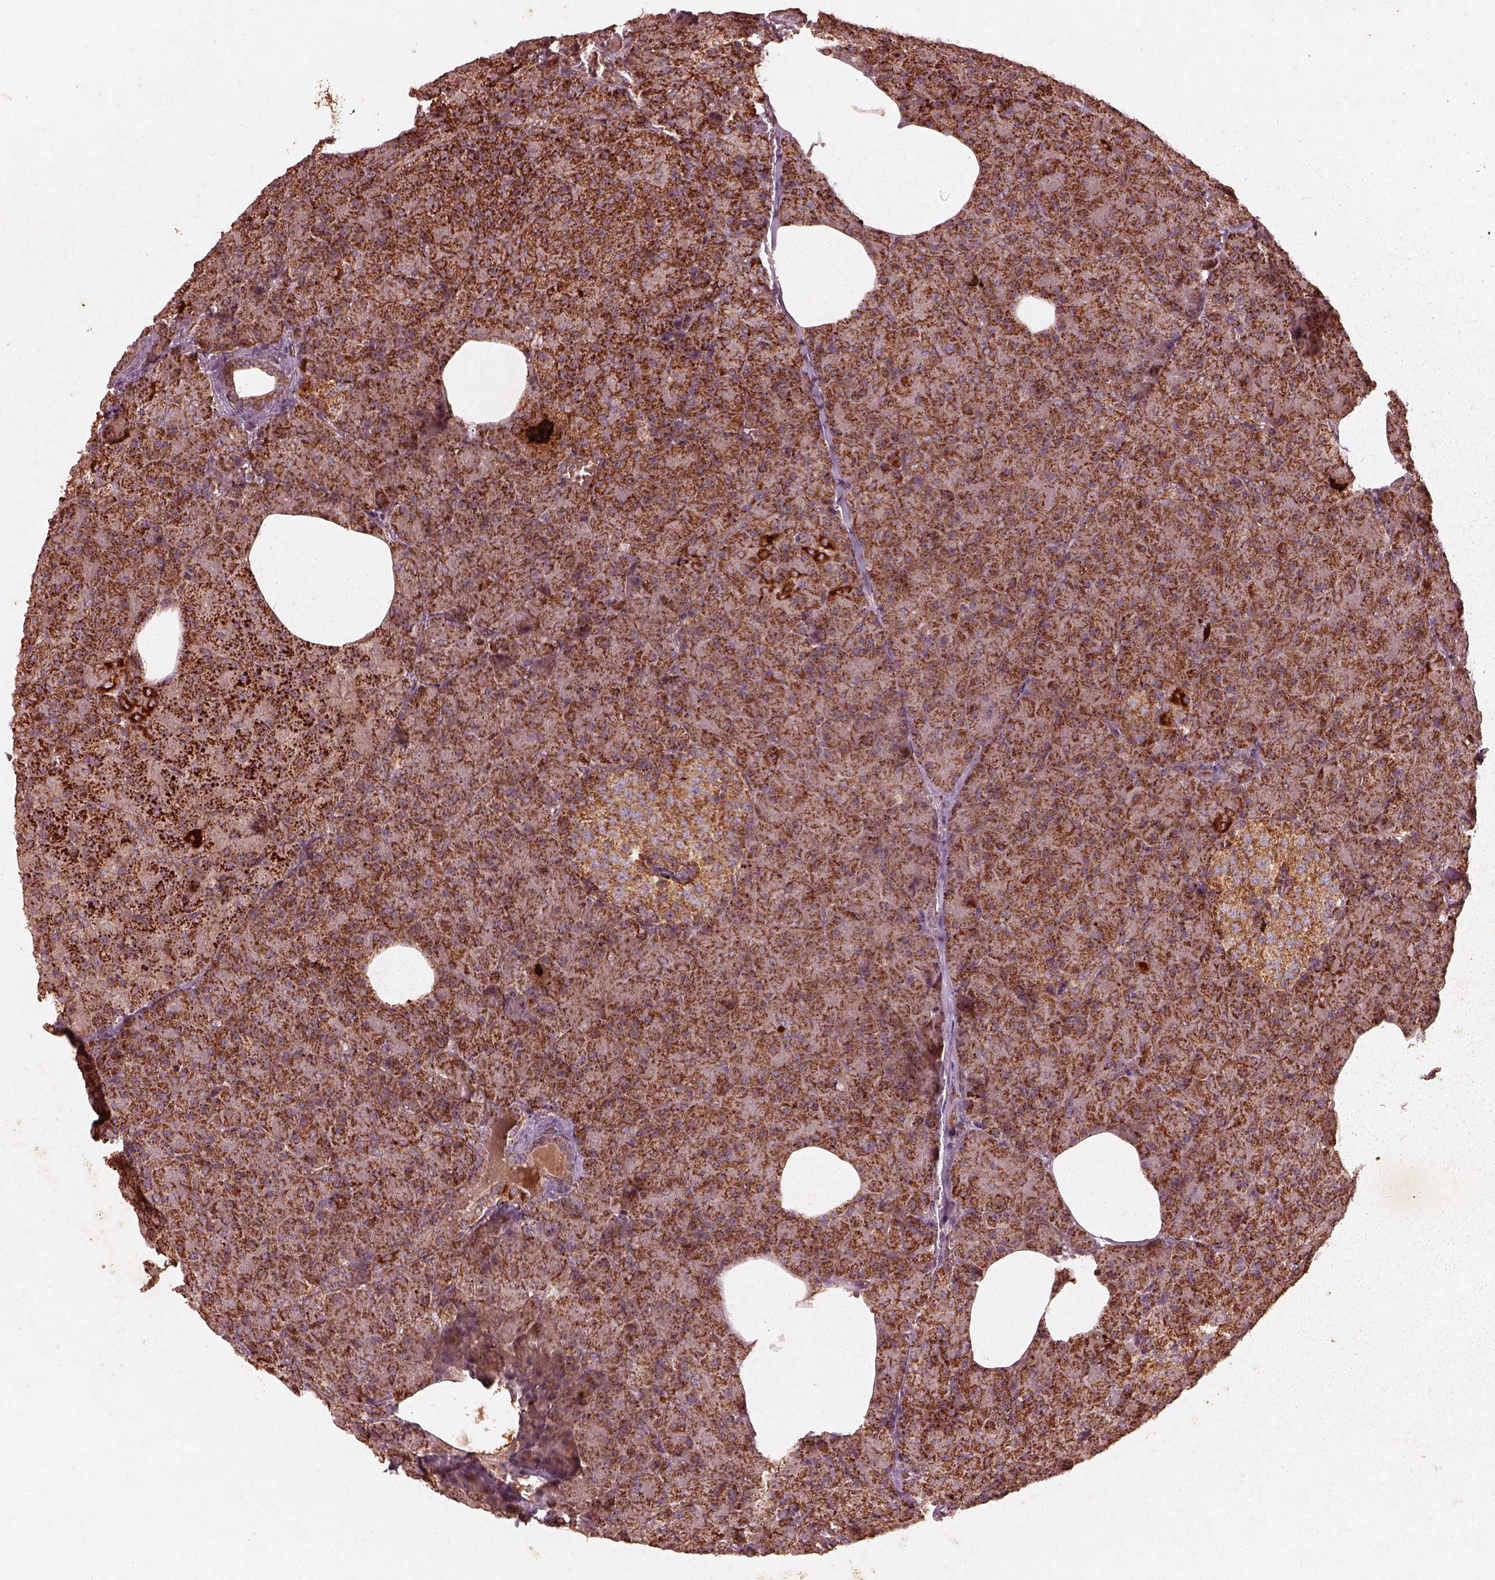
{"staining": {"intensity": "strong", "quantity": ">75%", "location": "cytoplasmic/membranous"}, "tissue": "pancreas", "cell_type": "Exocrine glandular cells", "image_type": "normal", "snomed": [{"axis": "morphology", "description": "Normal tissue, NOS"}, {"axis": "topography", "description": "Pancreas"}], "caption": "Pancreas stained with IHC demonstrates strong cytoplasmic/membranous expression in approximately >75% of exocrine glandular cells.", "gene": "ENSG00000285130", "patient": {"sex": "female", "age": 45}}